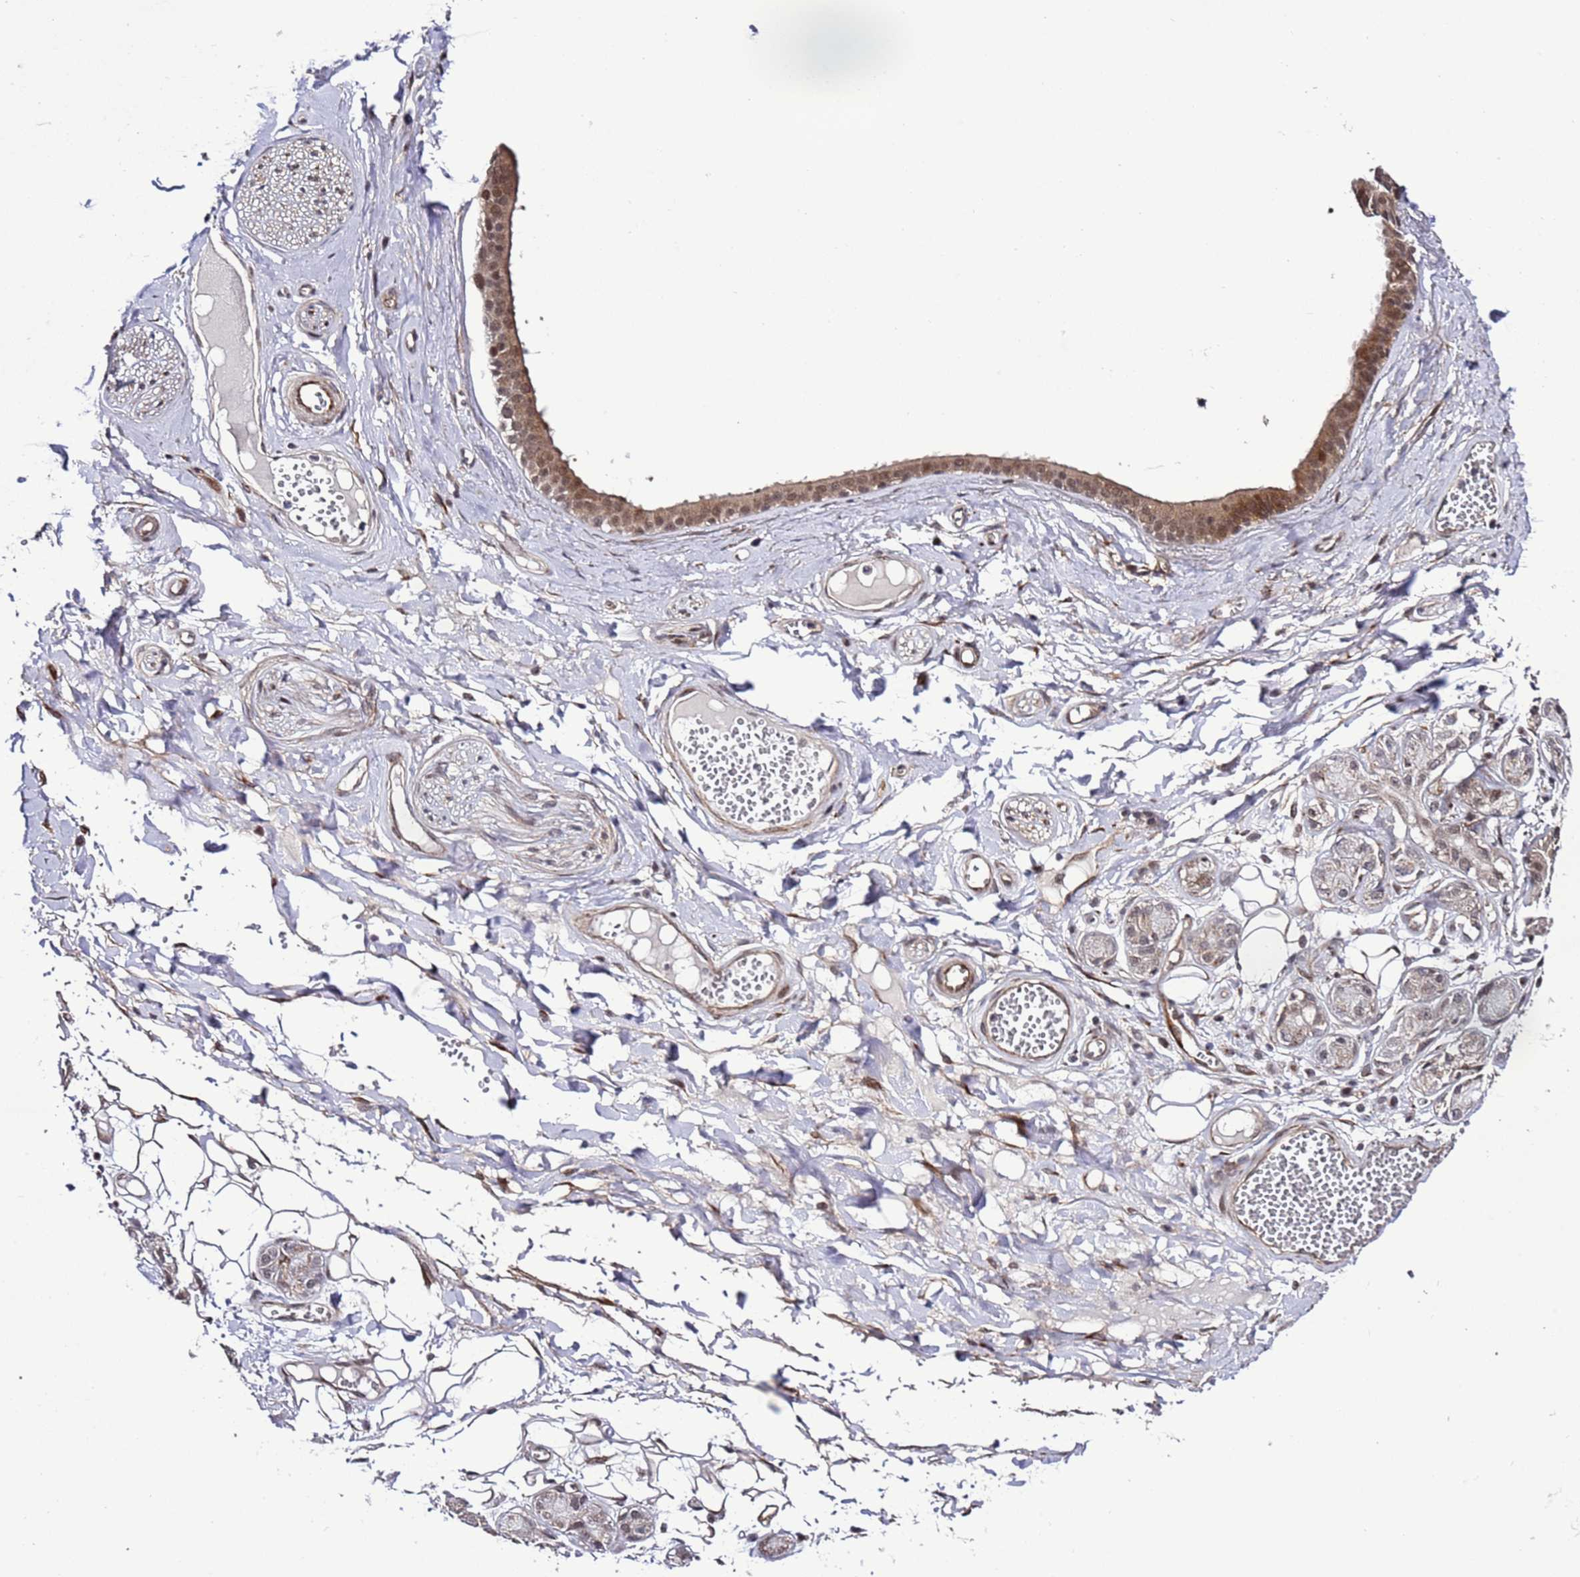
{"staining": {"intensity": "moderate", "quantity": "25%-75%", "location": "cytoplasmic/membranous"}, "tissue": "adipose tissue", "cell_type": "Adipocytes", "image_type": "normal", "snomed": [{"axis": "morphology", "description": "Normal tissue, NOS"}, {"axis": "morphology", "description": "Inflammation, NOS"}, {"axis": "topography", "description": "Salivary gland"}, {"axis": "topography", "description": "Peripheral nerve tissue"}], "caption": "IHC of unremarkable adipose tissue displays medium levels of moderate cytoplasmic/membranous expression in about 25%-75% of adipocytes. The protein of interest is stained brown, and the nuclei are stained in blue (DAB IHC with brightfield microscopy, high magnification).", "gene": "POLR2D", "patient": {"sex": "female", "age": 75}}